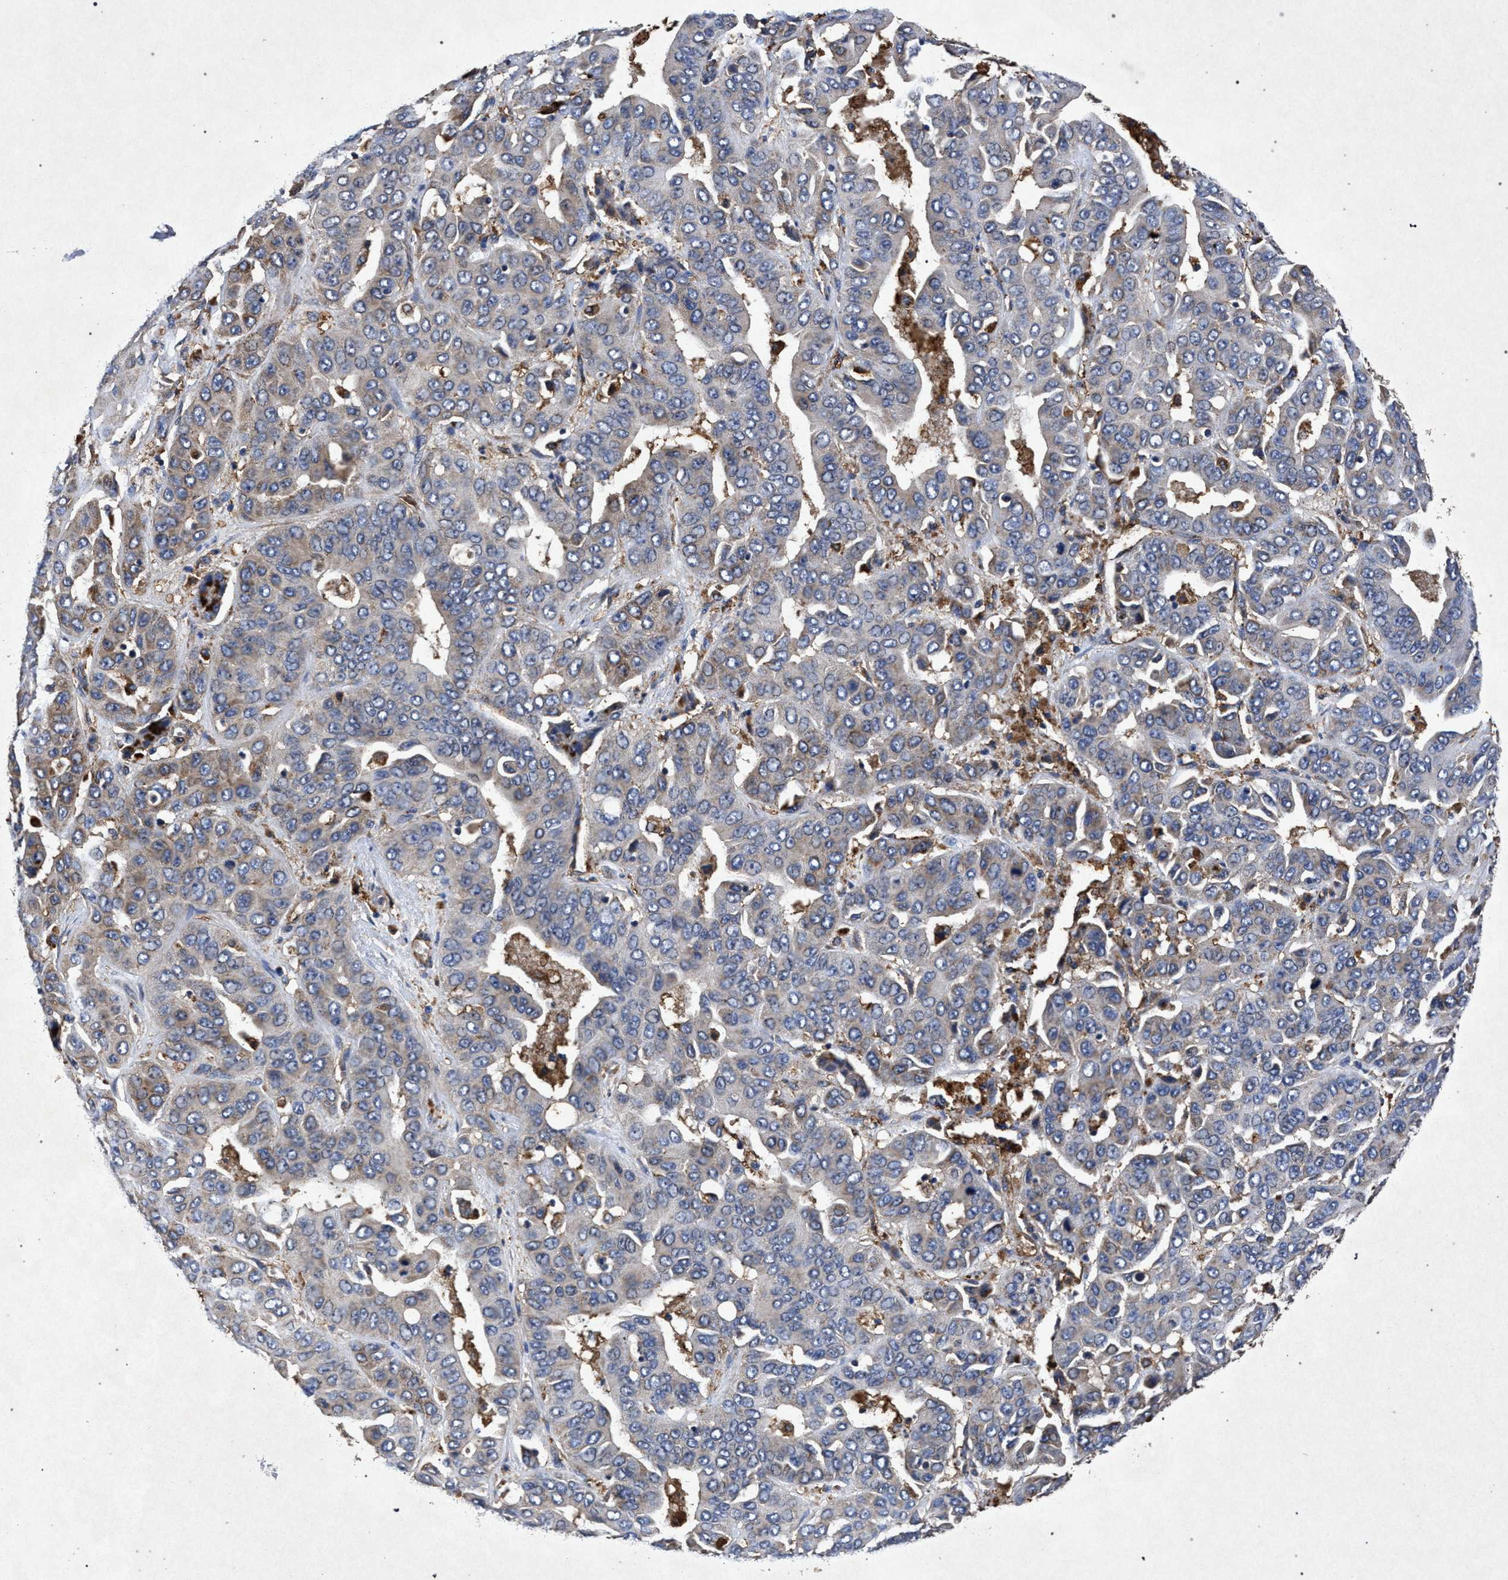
{"staining": {"intensity": "weak", "quantity": "<25%", "location": "cytoplasmic/membranous"}, "tissue": "liver cancer", "cell_type": "Tumor cells", "image_type": "cancer", "snomed": [{"axis": "morphology", "description": "Cholangiocarcinoma"}, {"axis": "topography", "description": "Liver"}], "caption": "There is no significant expression in tumor cells of cholangiocarcinoma (liver). (Immunohistochemistry, brightfield microscopy, high magnification).", "gene": "MARCKS", "patient": {"sex": "female", "age": 52}}